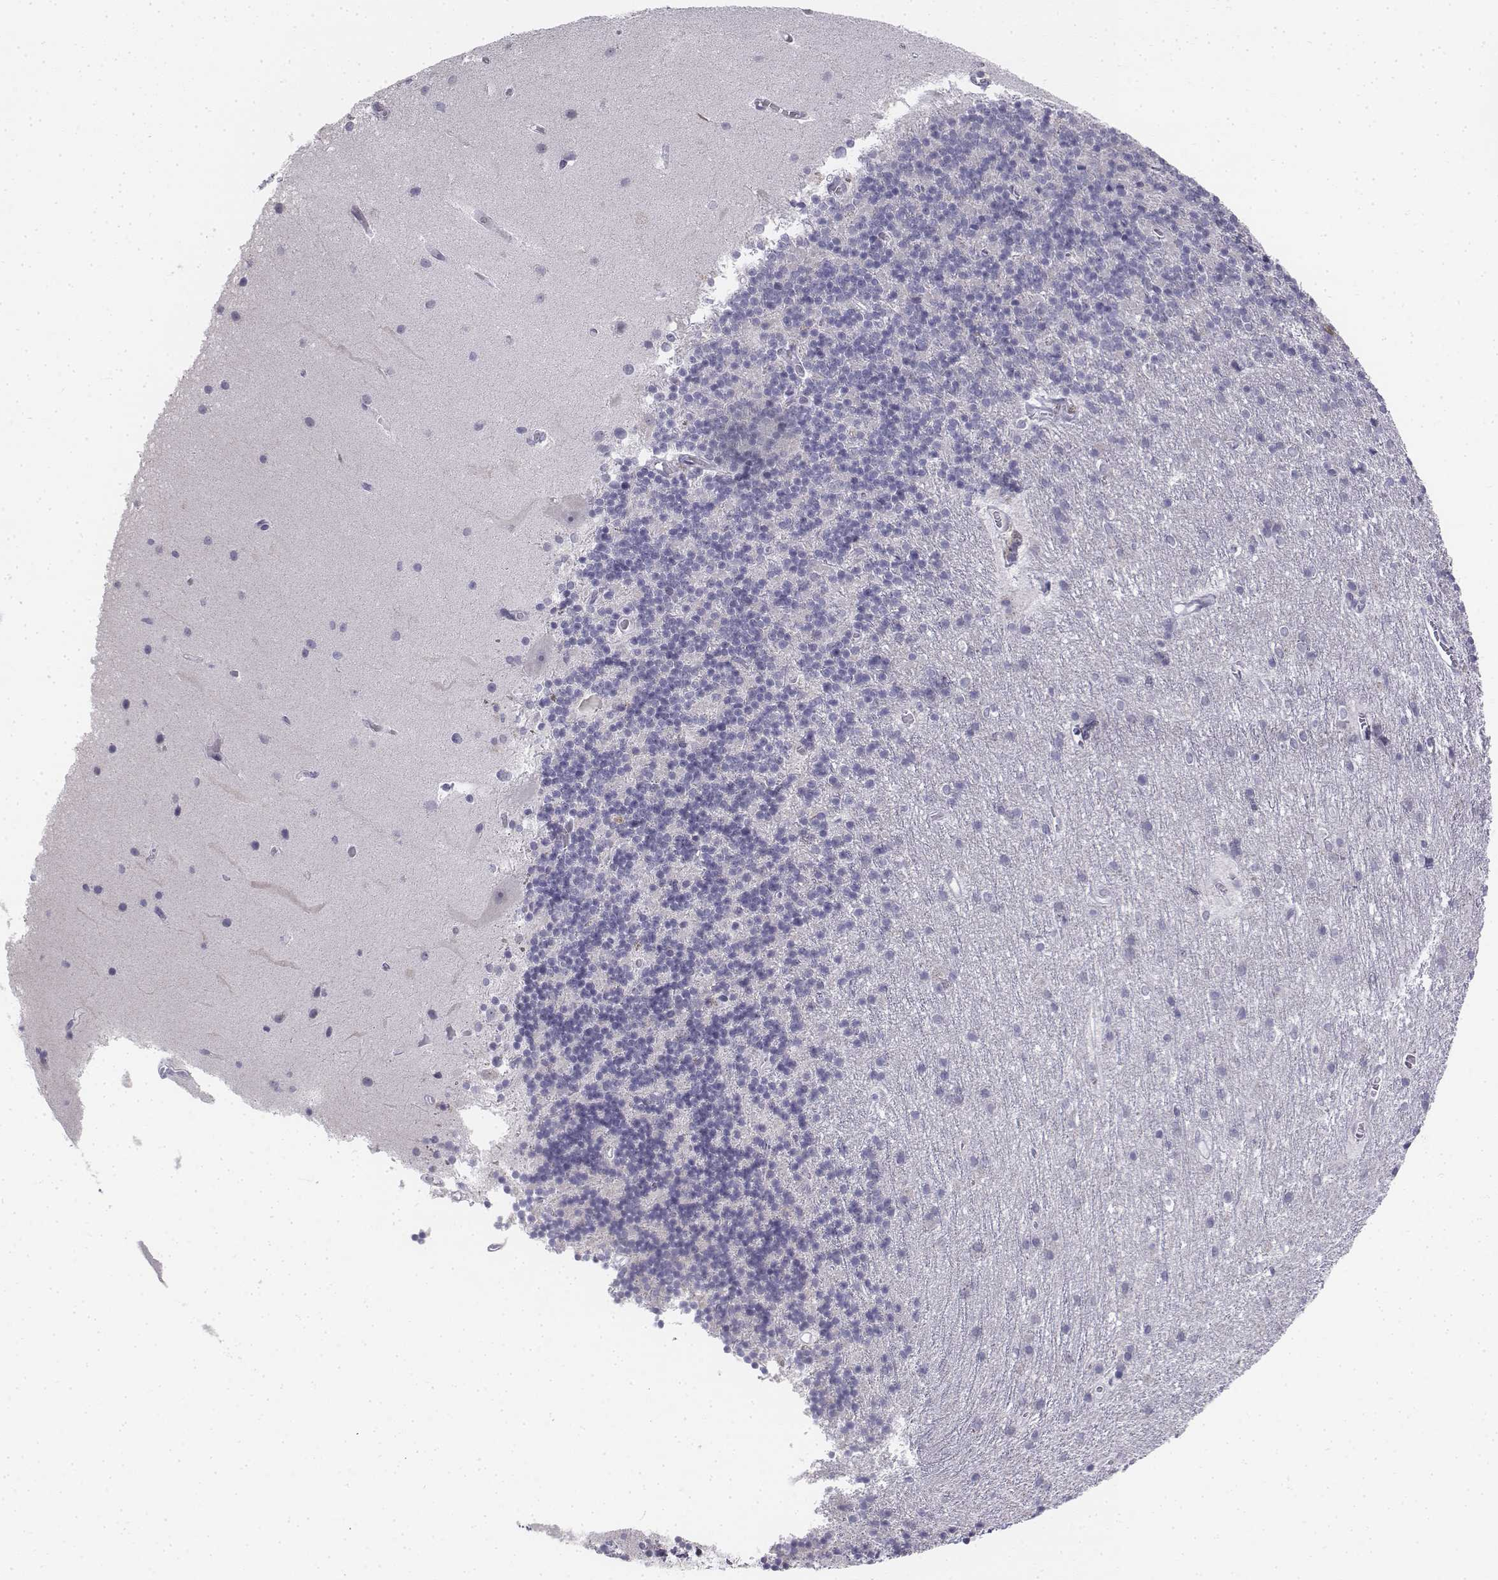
{"staining": {"intensity": "negative", "quantity": "none", "location": "none"}, "tissue": "cerebellum", "cell_type": "Cells in granular layer", "image_type": "normal", "snomed": [{"axis": "morphology", "description": "Normal tissue, NOS"}, {"axis": "topography", "description": "Cerebellum"}], "caption": "Immunohistochemistry (IHC) image of normal cerebellum: cerebellum stained with DAB (3,3'-diaminobenzidine) exhibits no significant protein staining in cells in granular layer.", "gene": "PENK", "patient": {"sex": "male", "age": 70}}